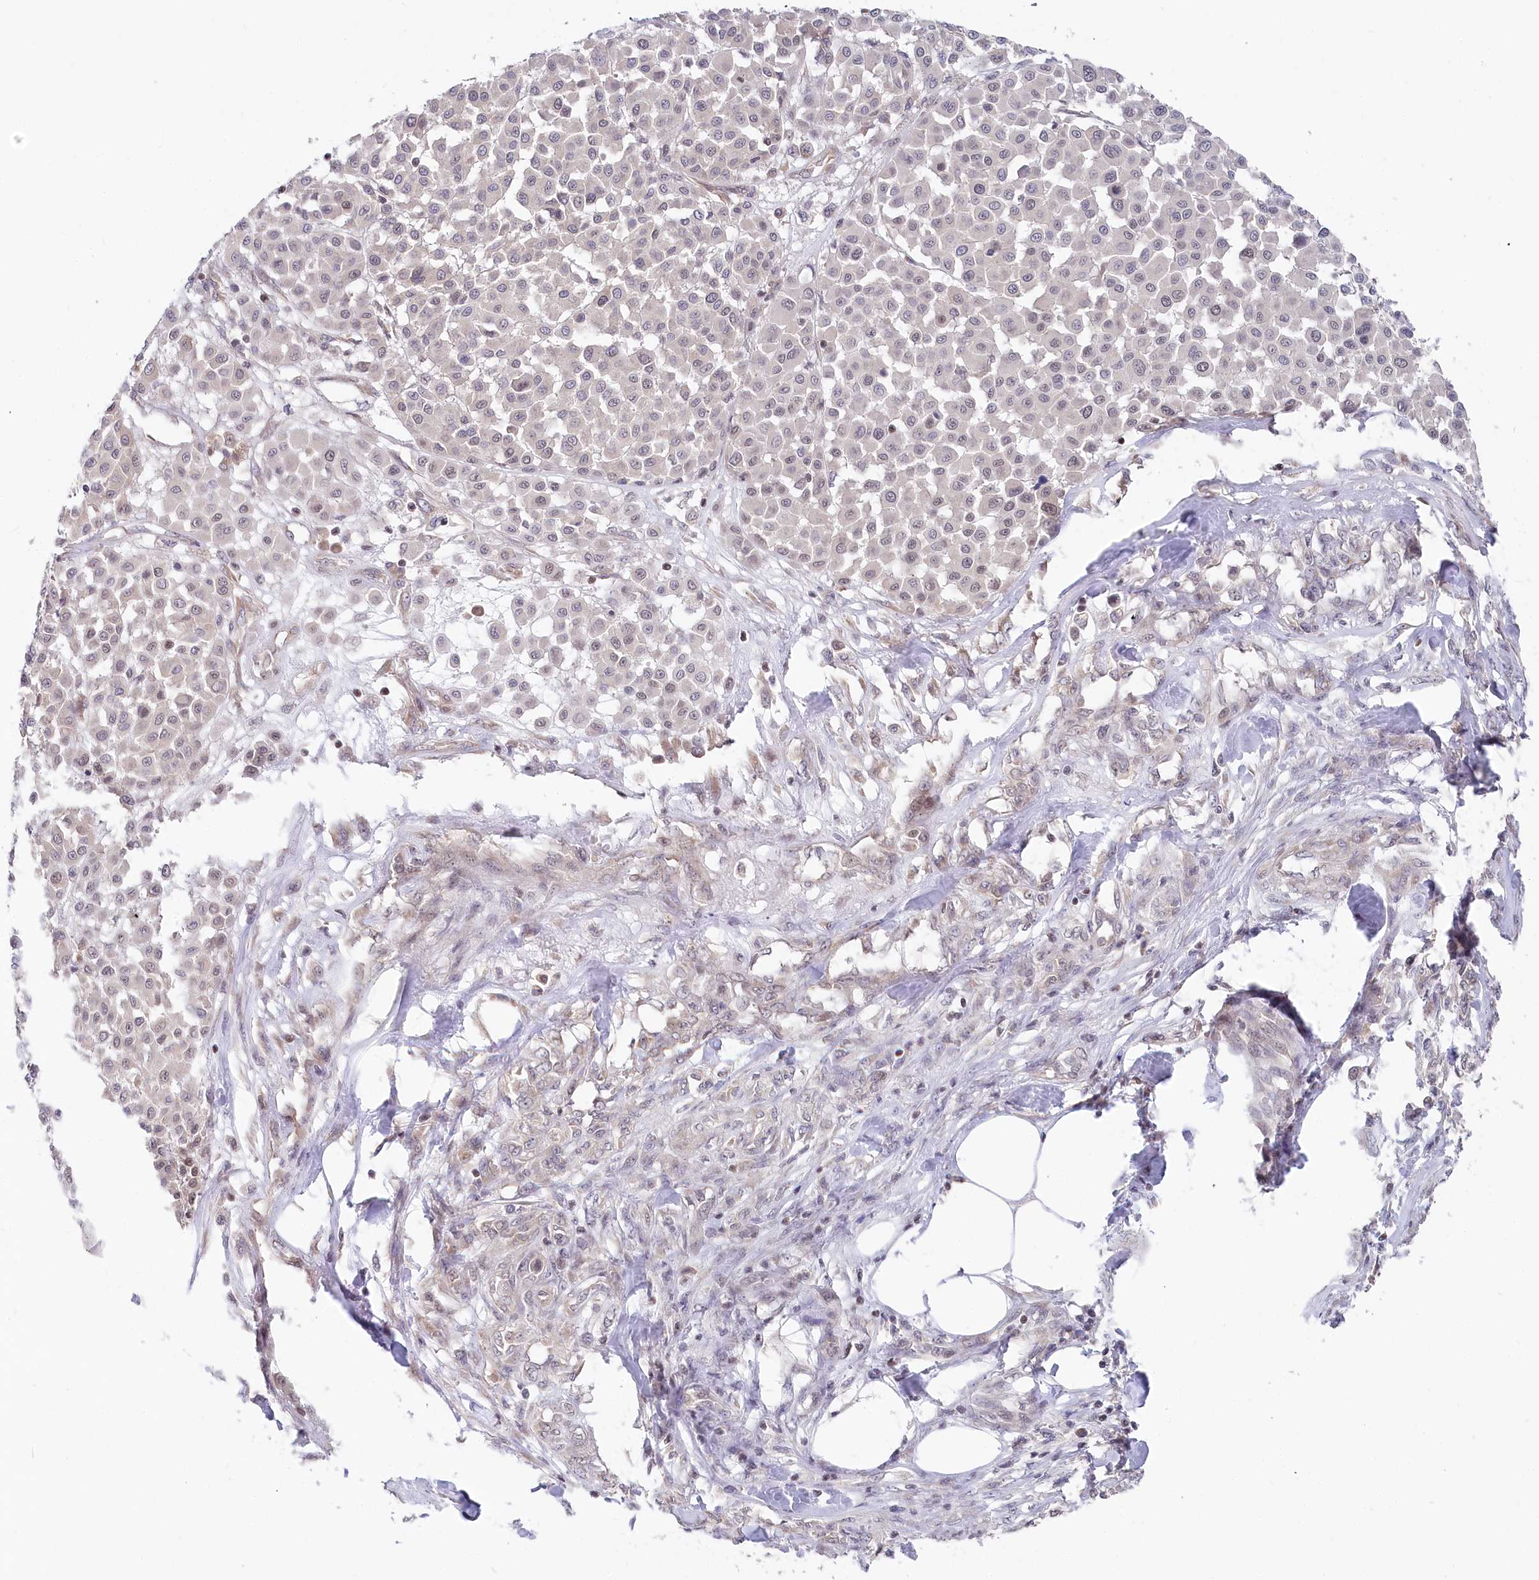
{"staining": {"intensity": "weak", "quantity": "<25%", "location": "nuclear"}, "tissue": "melanoma", "cell_type": "Tumor cells", "image_type": "cancer", "snomed": [{"axis": "morphology", "description": "Malignant melanoma, Metastatic site"}, {"axis": "topography", "description": "Soft tissue"}], "caption": "This histopathology image is of melanoma stained with IHC to label a protein in brown with the nuclei are counter-stained blue. There is no staining in tumor cells.", "gene": "CGGBP1", "patient": {"sex": "male", "age": 41}}